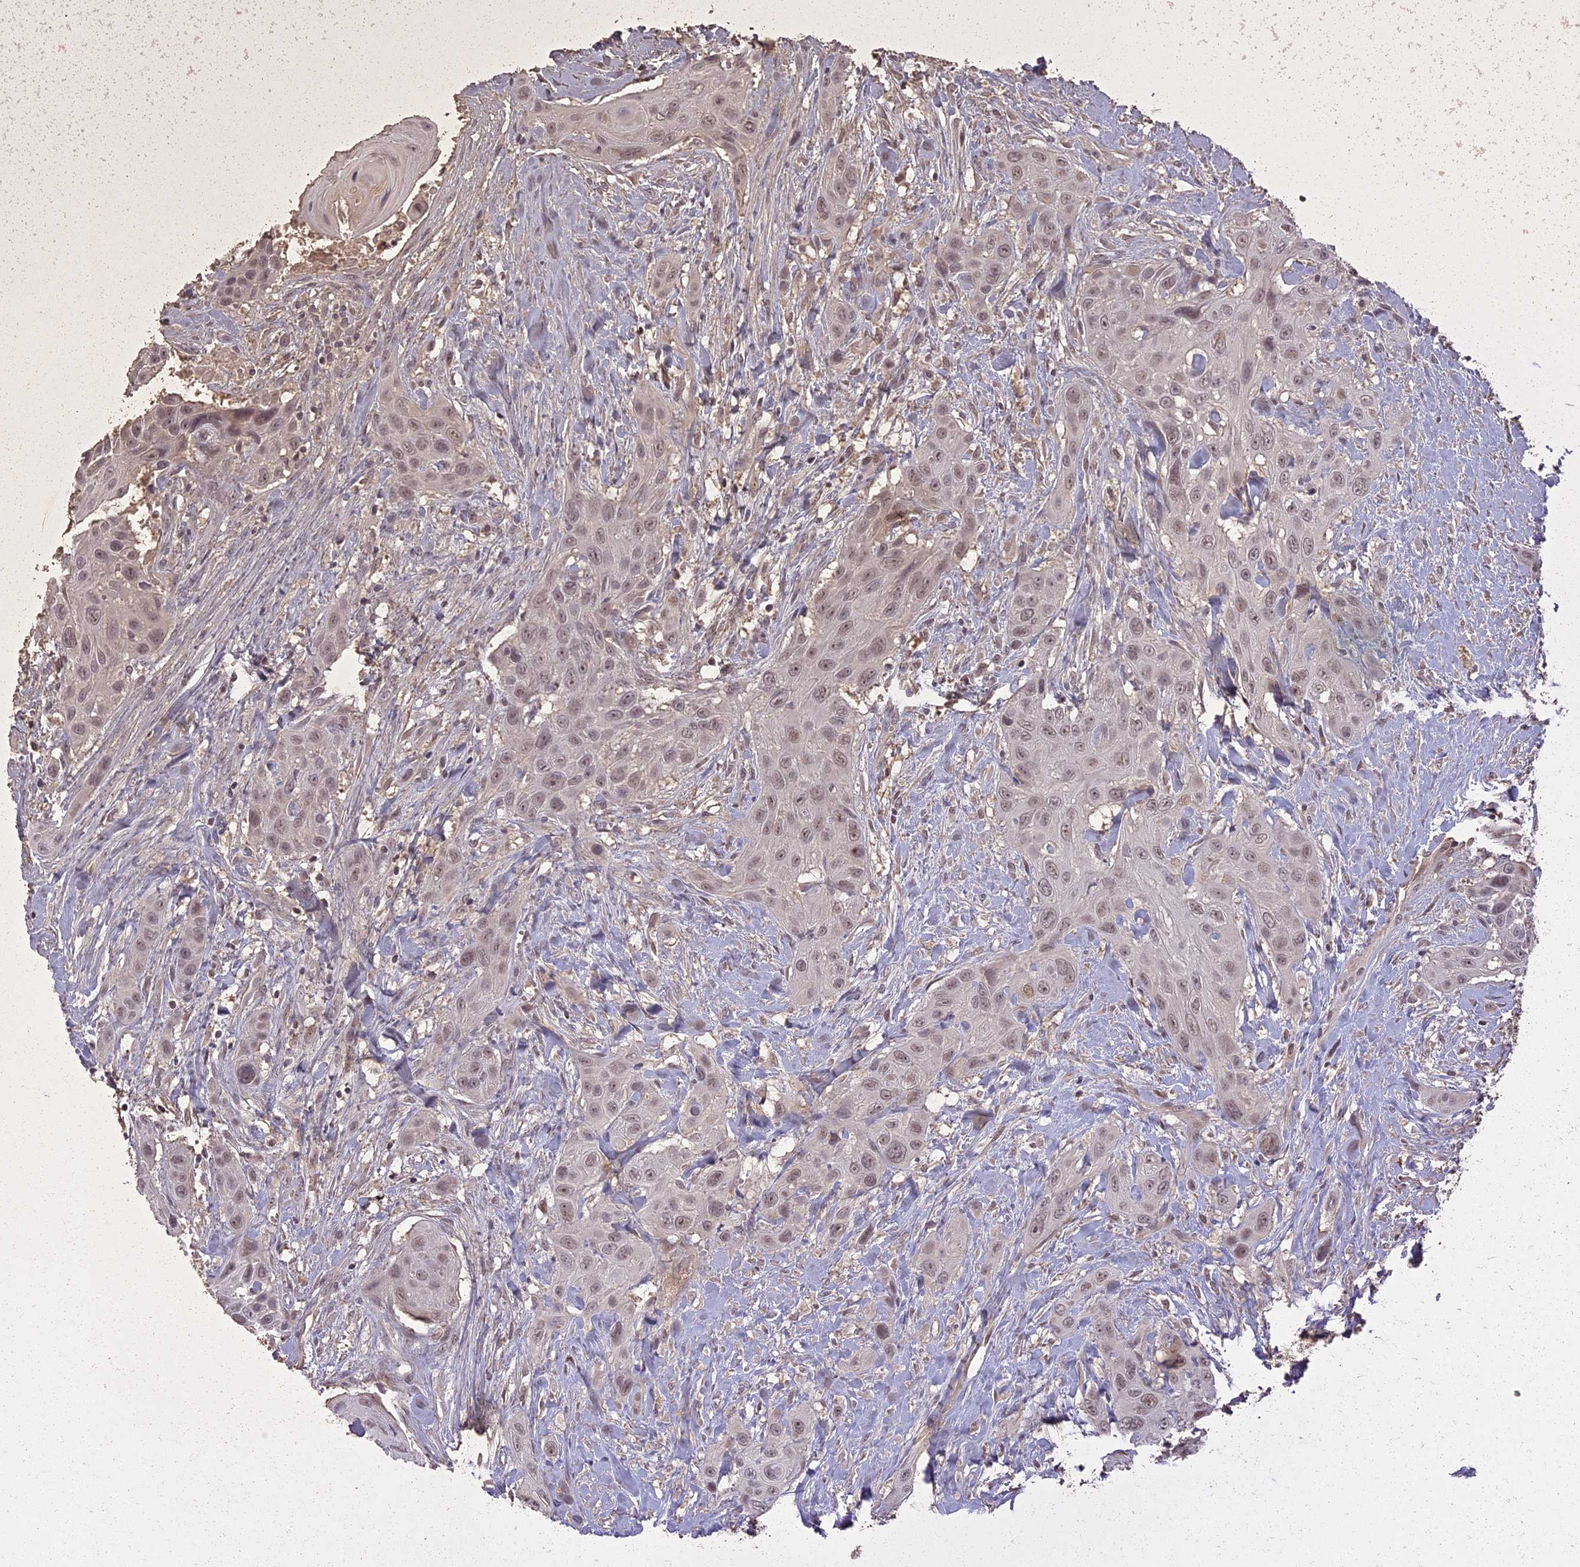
{"staining": {"intensity": "weak", "quantity": ">75%", "location": "nuclear"}, "tissue": "head and neck cancer", "cell_type": "Tumor cells", "image_type": "cancer", "snomed": [{"axis": "morphology", "description": "Squamous cell carcinoma, NOS"}, {"axis": "topography", "description": "Head-Neck"}], "caption": "Immunohistochemical staining of human head and neck cancer exhibits low levels of weak nuclear protein staining in about >75% of tumor cells. The staining was performed using DAB (3,3'-diaminobenzidine), with brown indicating positive protein expression. Nuclei are stained blue with hematoxylin.", "gene": "LIN37", "patient": {"sex": "male", "age": 81}}